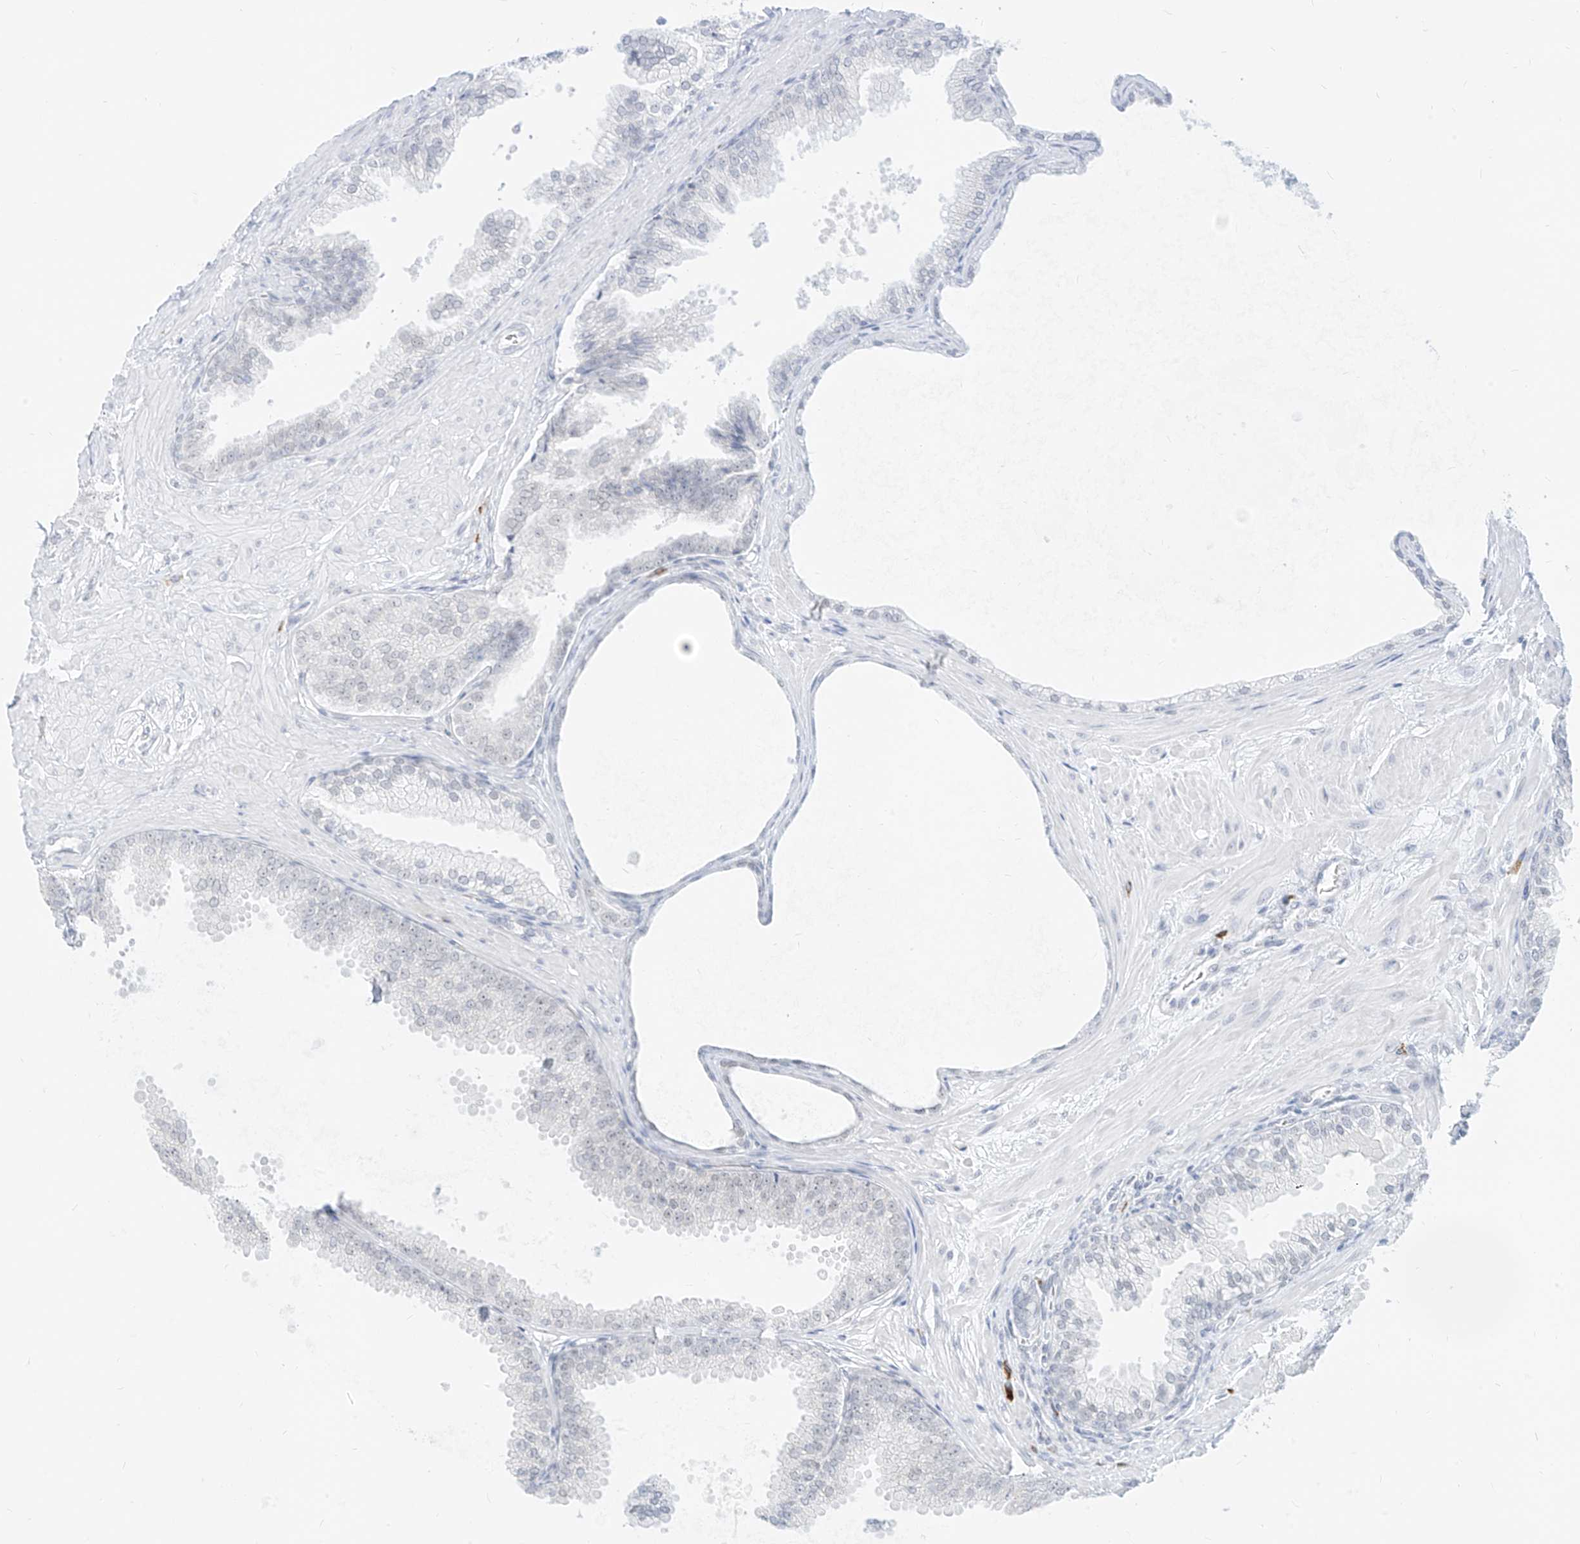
{"staining": {"intensity": "negative", "quantity": "none", "location": "none"}, "tissue": "prostate cancer", "cell_type": "Tumor cells", "image_type": "cancer", "snomed": [{"axis": "morphology", "description": "Adenocarcinoma, Low grade"}, {"axis": "topography", "description": "Prostate"}], "caption": "A high-resolution image shows immunohistochemistry staining of low-grade adenocarcinoma (prostate), which shows no significant expression in tumor cells.", "gene": "SUPT5H", "patient": {"sex": "male", "age": 63}}